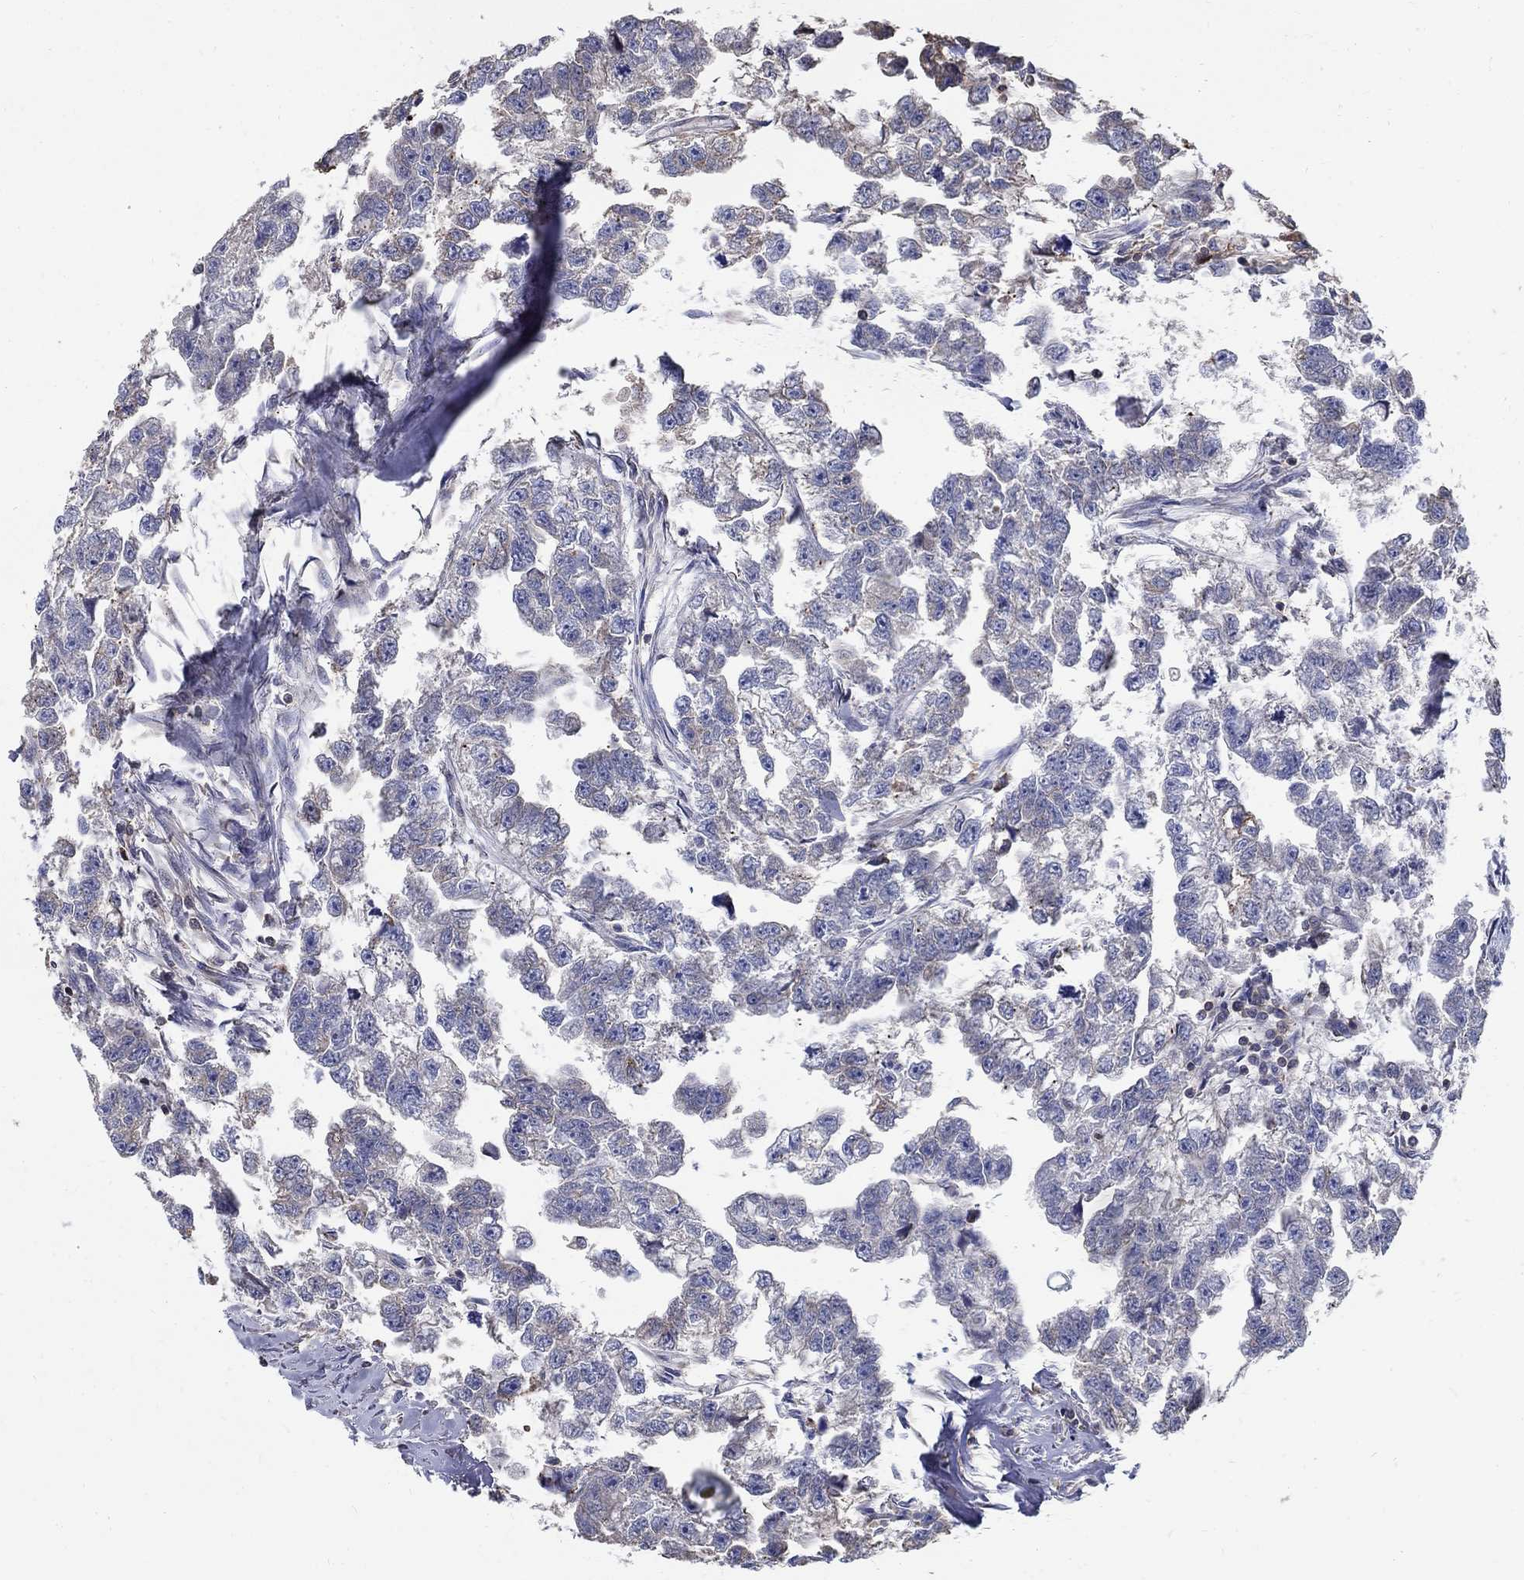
{"staining": {"intensity": "negative", "quantity": "none", "location": "none"}, "tissue": "testis cancer", "cell_type": "Tumor cells", "image_type": "cancer", "snomed": [{"axis": "morphology", "description": "Carcinoma, Embryonal, NOS"}, {"axis": "morphology", "description": "Teratoma, malignant, NOS"}, {"axis": "topography", "description": "Testis"}], "caption": "A photomicrograph of malignant teratoma (testis) stained for a protein shows no brown staining in tumor cells.", "gene": "AGAP2", "patient": {"sex": "male", "age": 44}}